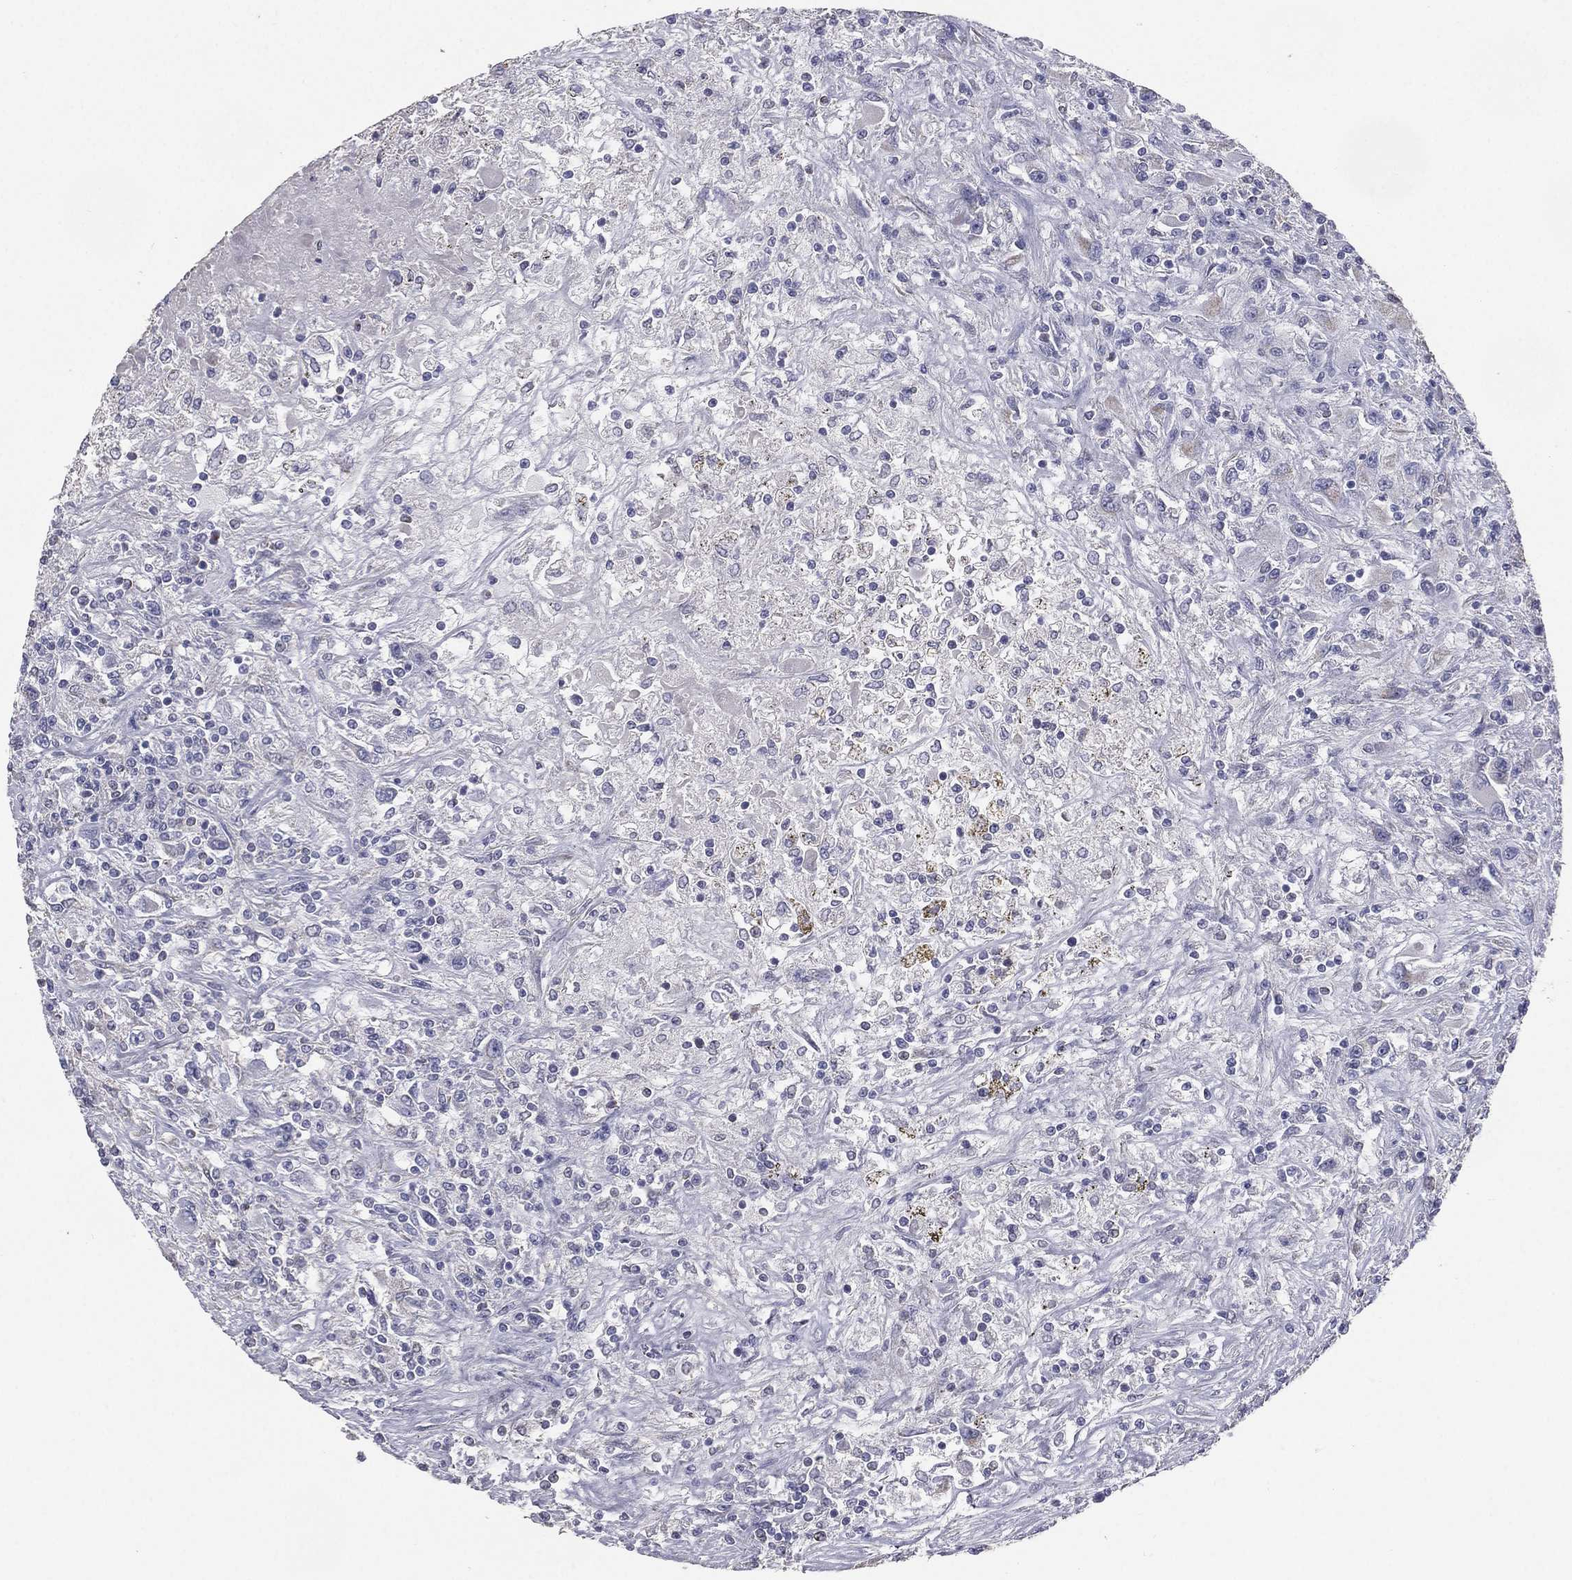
{"staining": {"intensity": "negative", "quantity": "none", "location": "none"}, "tissue": "renal cancer", "cell_type": "Tumor cells", "image_type": "cancer", "snomed": [{"axis": "morphology", "description": "Adenocarcinoma, NOS"}, {"axis": "topography", "description": "Kidney"}], "caption": "Renal cancer (adenocarcinoma) was stained to show a protein in brown. There is no significant staining in tumor cells.", "gene": "ESX1", "patient": {"sex": "female", "age": 67}}